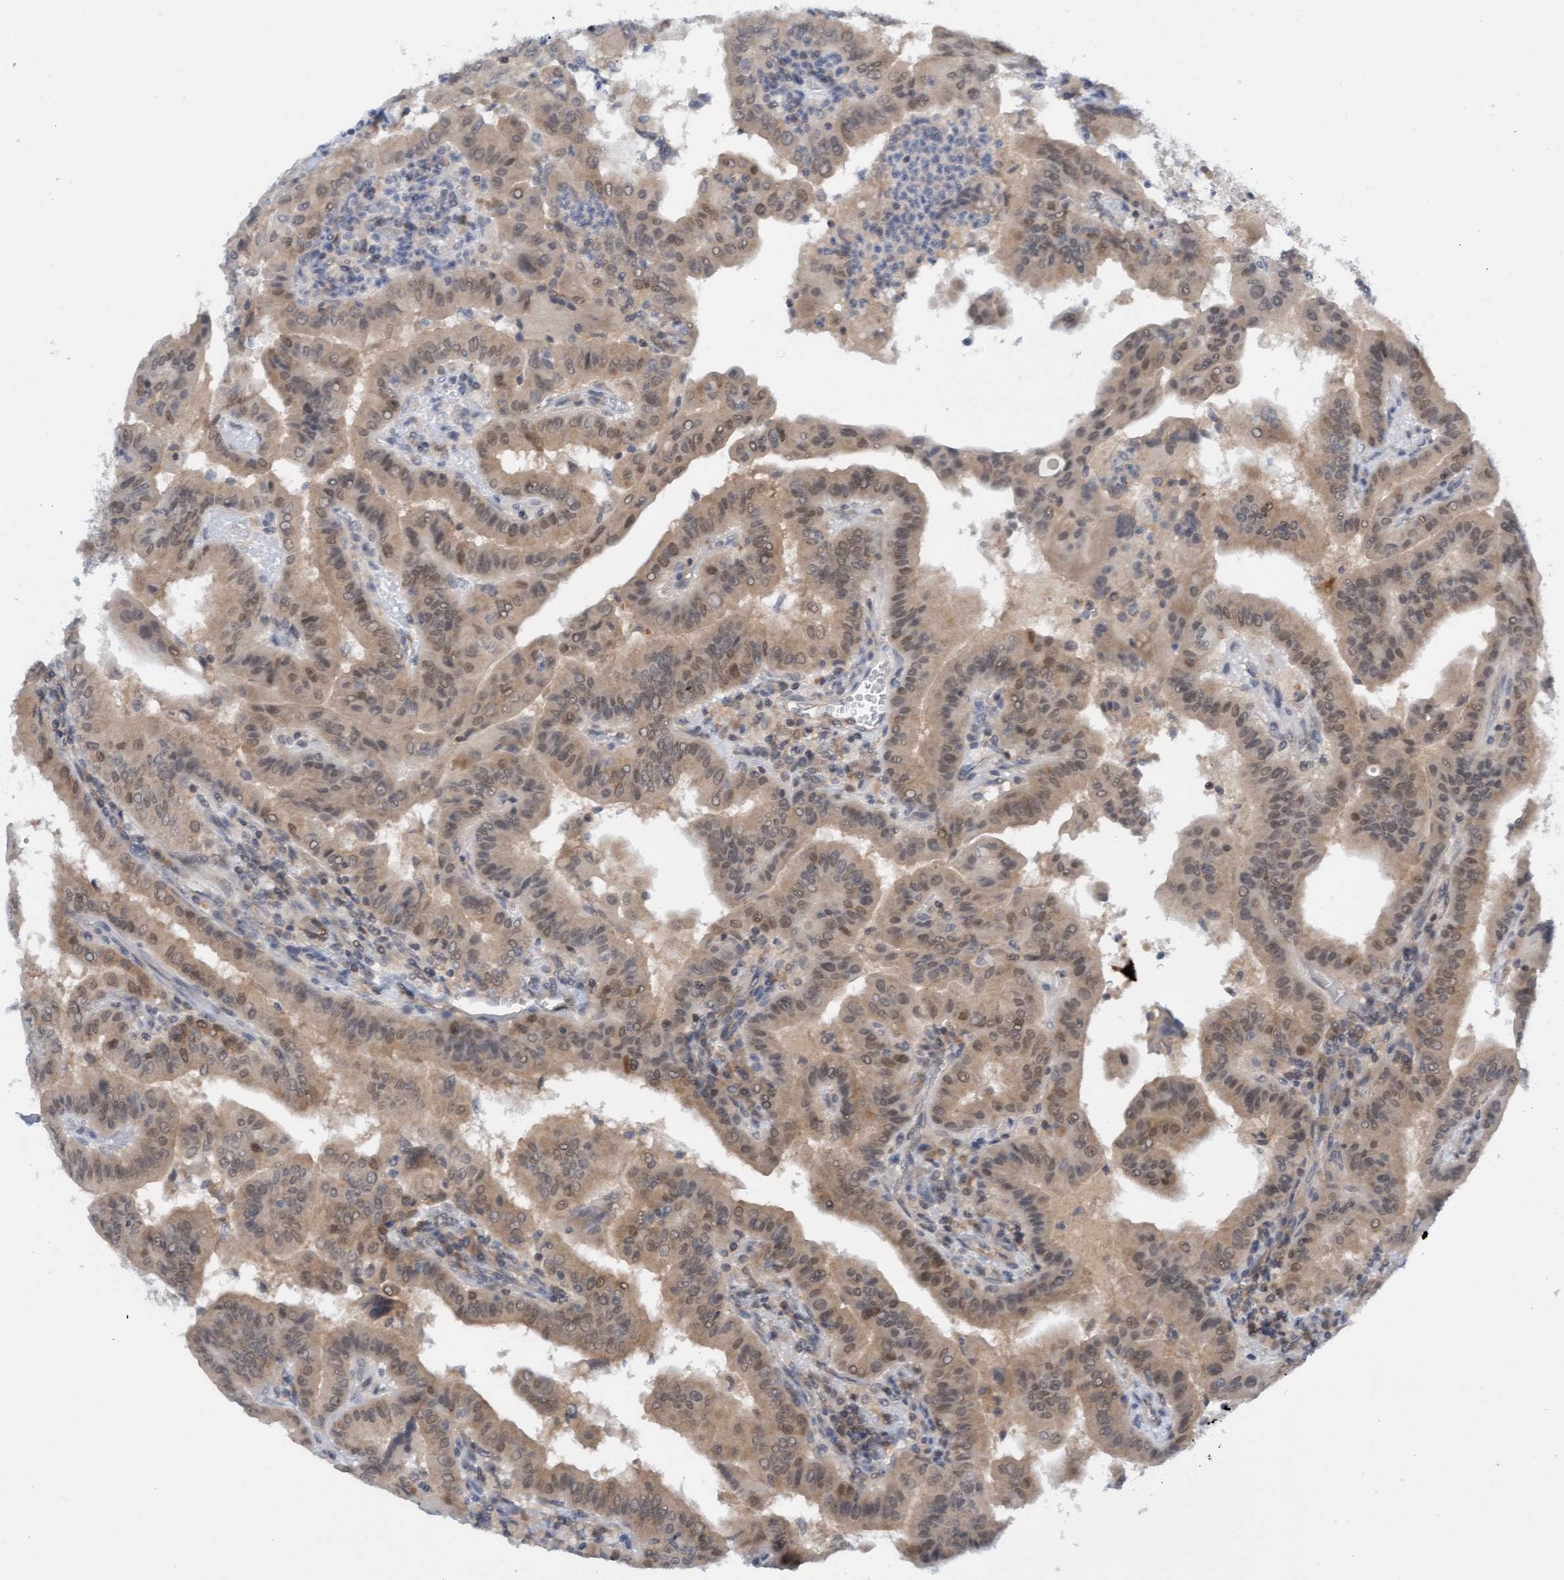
{"staining": {"intensity": "weak", "quantity": ">75%", "location": "cytoplasmic/membranous,nuclear"}, "tissue": "thyroid cancer", "cell_type": "Tumor cells", "image_type": "cancer", "snomed": [{"axis": "morphology", "description": "Papillary adenocarcinoma, NOS"}, {"axis": "topography", "description": "Thyroid gland"}], "caption": "Thyroid papillary adenocarcinoma stained with a protein marker exhibits weak staining in tumor cells.", "gene": "AMZ2", "patient": {"sex": "male", "age": 33}}